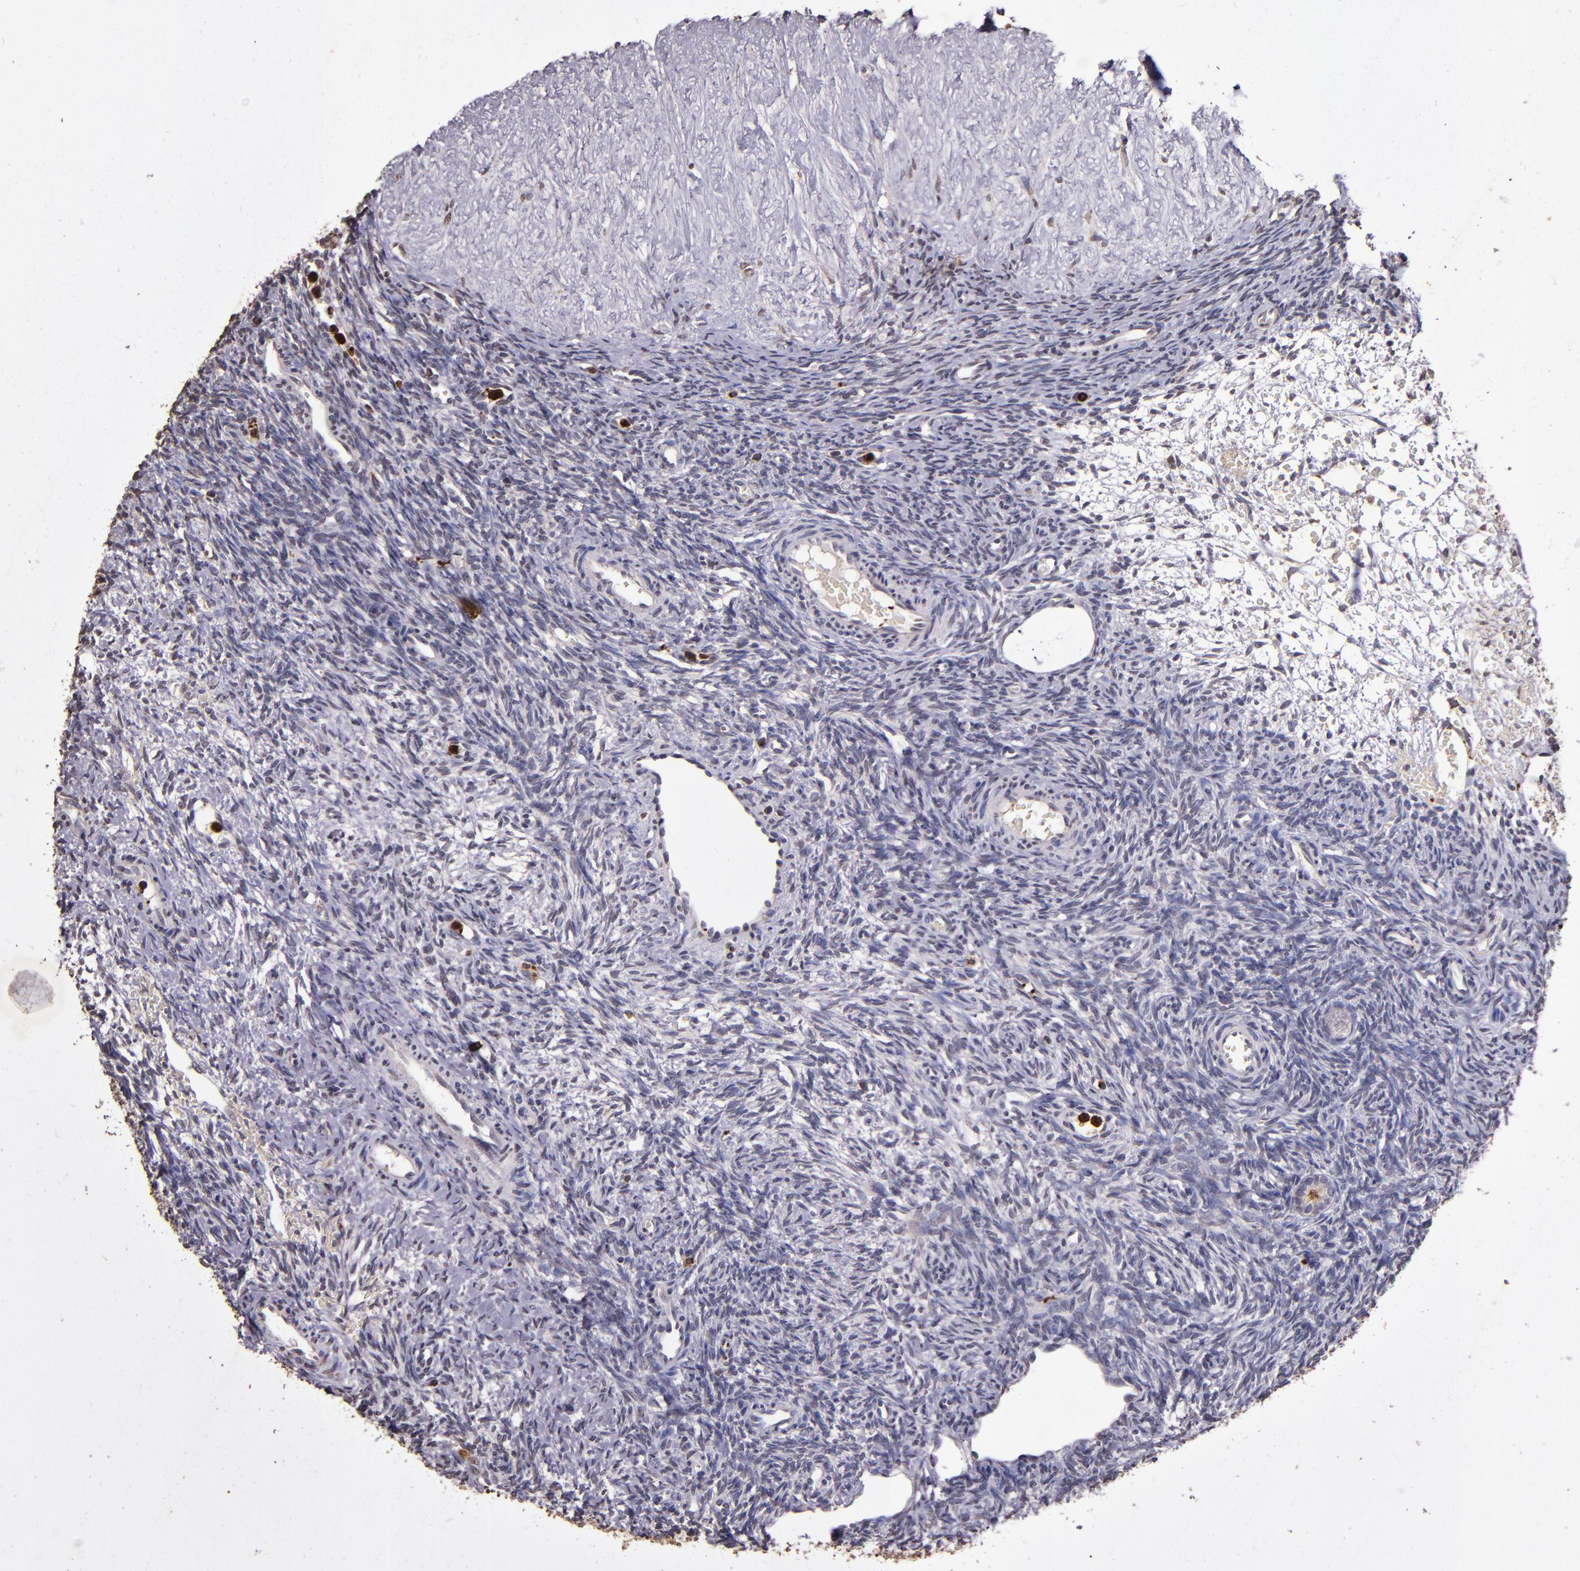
{"staining": {"intensity": "negative", "quantity": "none", "location": "none"}, "tissue": "ovary", "cell_type": "Follicle cells", "image_type": "normal", "snomed": [{"axis": "morphology", "description": "Normal tissue, NOS"}, {"axis": "topography", "description": "Ovary"}], "caption": "Immunohistochemistry (IHC) image of normal human ovary stained for a protein (brown), which displays no expression in follicle cells.", "gene": "SLC2A3", "patient": {"sex": "female", "age": 39}}